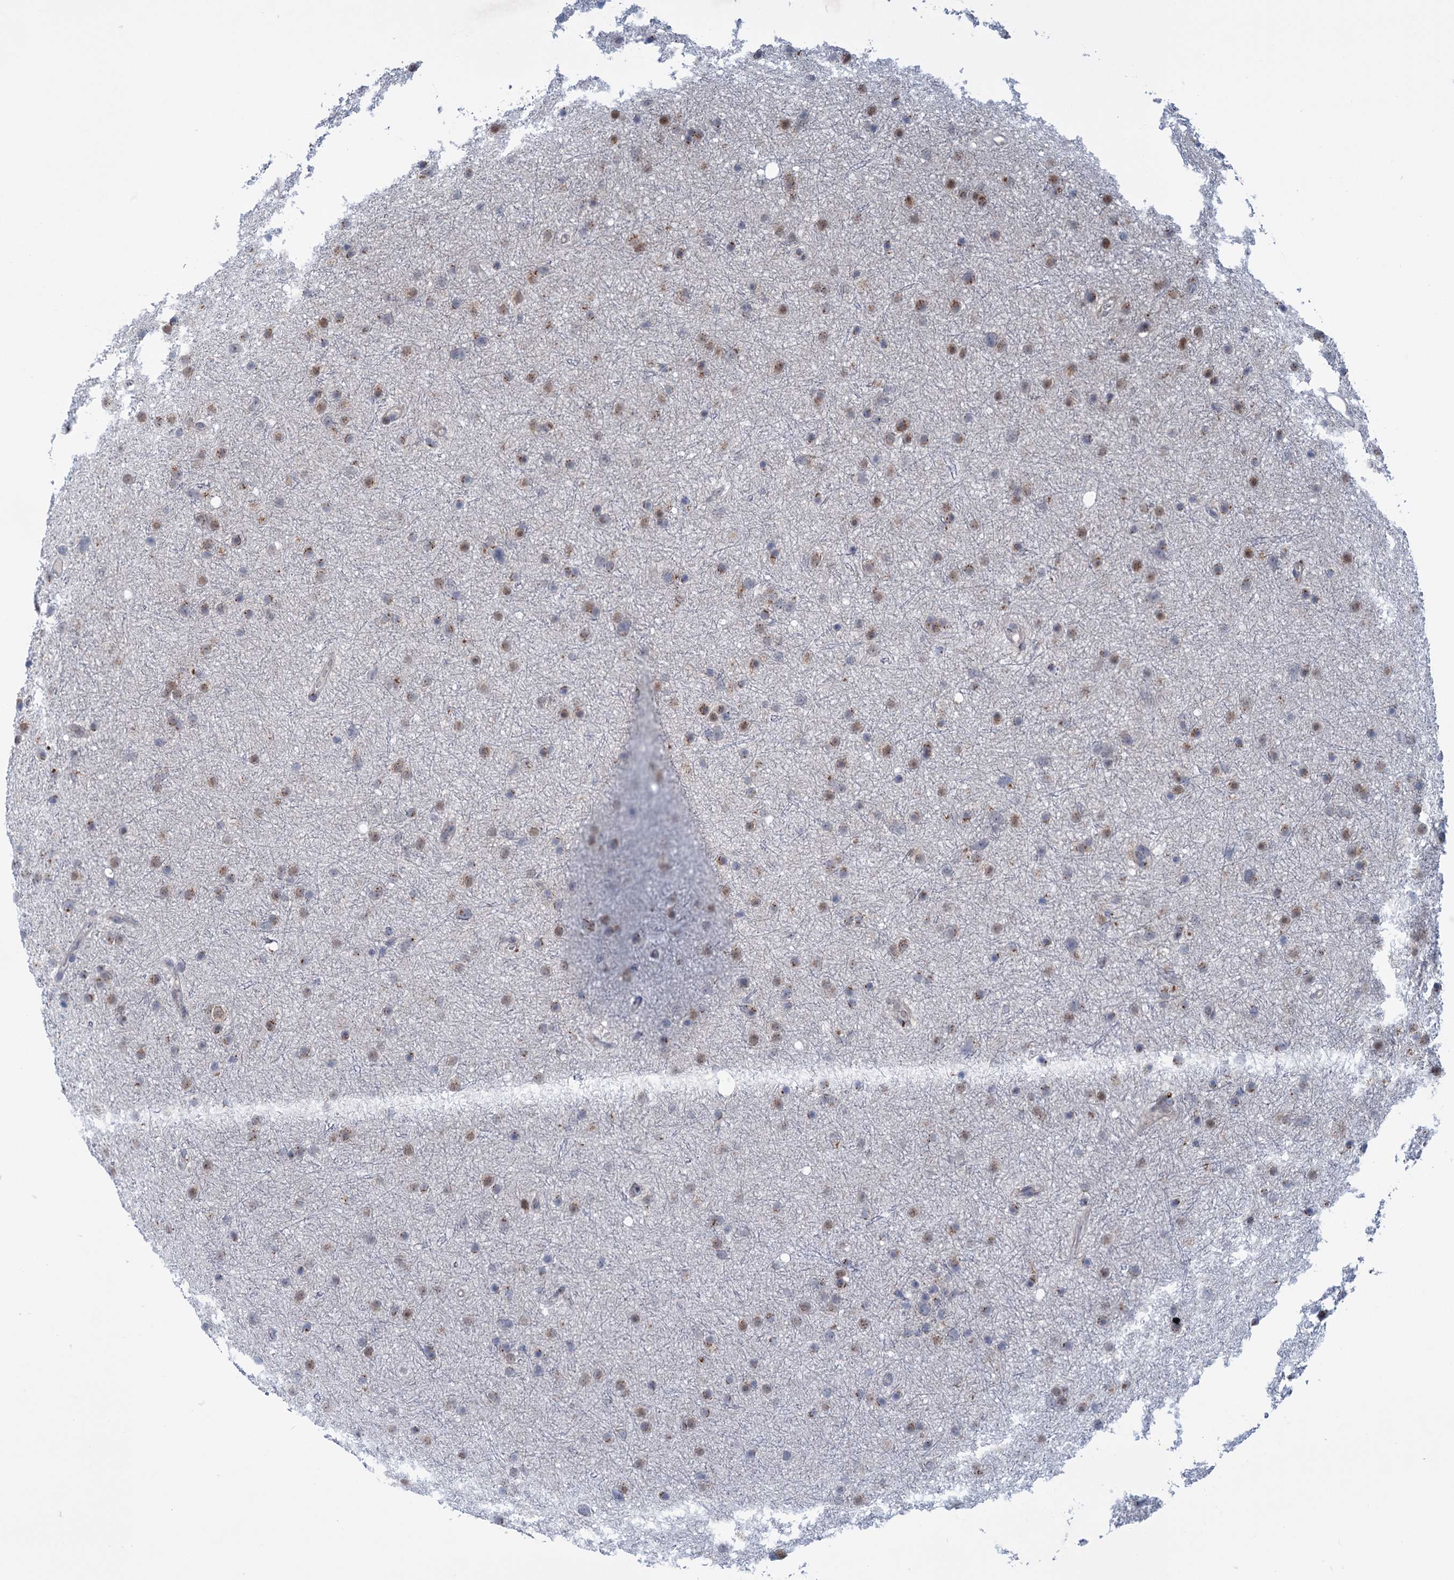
{"staining": {"intensity": "moderate", "quantity": "25%-75%", "location": "cytoplasmic/membranous"}, "tissue": "glioma", "cell_type": "Tumor cells", "image_type": "cancer", "snomed": [{"axis": "morphology", "description": "Glioma, malignant, Low grade"}, {"axis": "topography", "description": "Cerebral cortex"}], "caption": "Malignant low-grade glioma stained with a brown dye shows moderate cytoplasmic/membranous positive positivity in about 25%-75% of tumor cells.", "gene": "ELP4", "patient": {"sex": "female", "age": 39}}